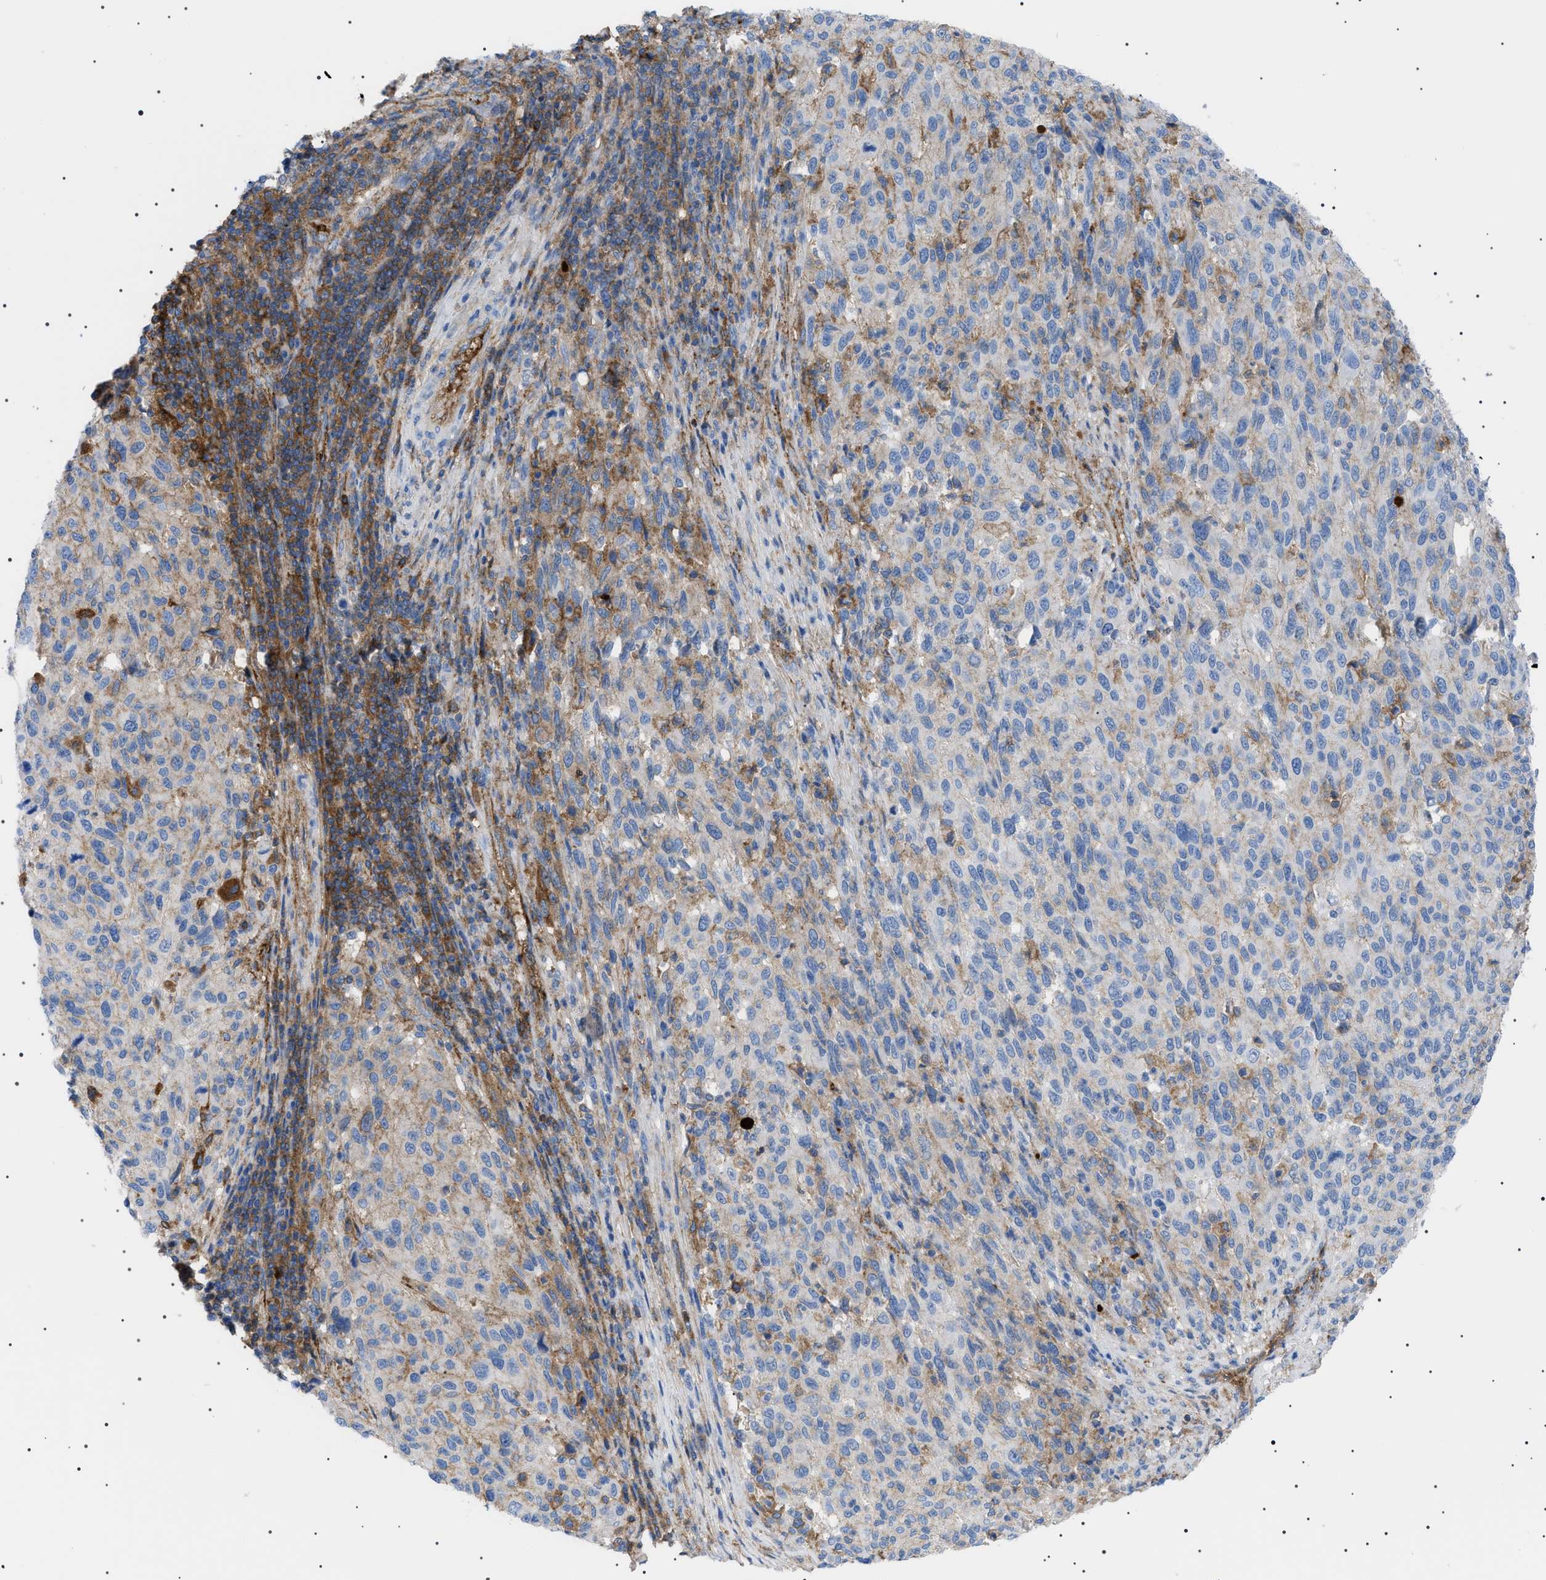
{"staining": {"intensity": "moderate", "quantity": "<25%", "location": "cytoplasmic/membranous"}, "tissue": "melanoma", "cell_type": "Tumor cells", "image_type": "cancer", "snomed": [{"axis": "morphology", "description": "Malignant melanoma, Metastatic site"}, {"axis": "topography", "description": "Lymph node"}], "caption": "High-magnification brightfield microscopy of melanoma stained with DAB (brown) and counterstained with hematoxylin (blue). tumor cells exhibit moderate cytoplasmic/membranous expression is identified in about<25% of cells. The staining was performed using DAB to visualize the protein expression in brown, while the nuclei were stained in blue with hematoxylin (Magnification: 20x).", "gene": "LPA", "patient": {"sex": "male", "age": 61}}